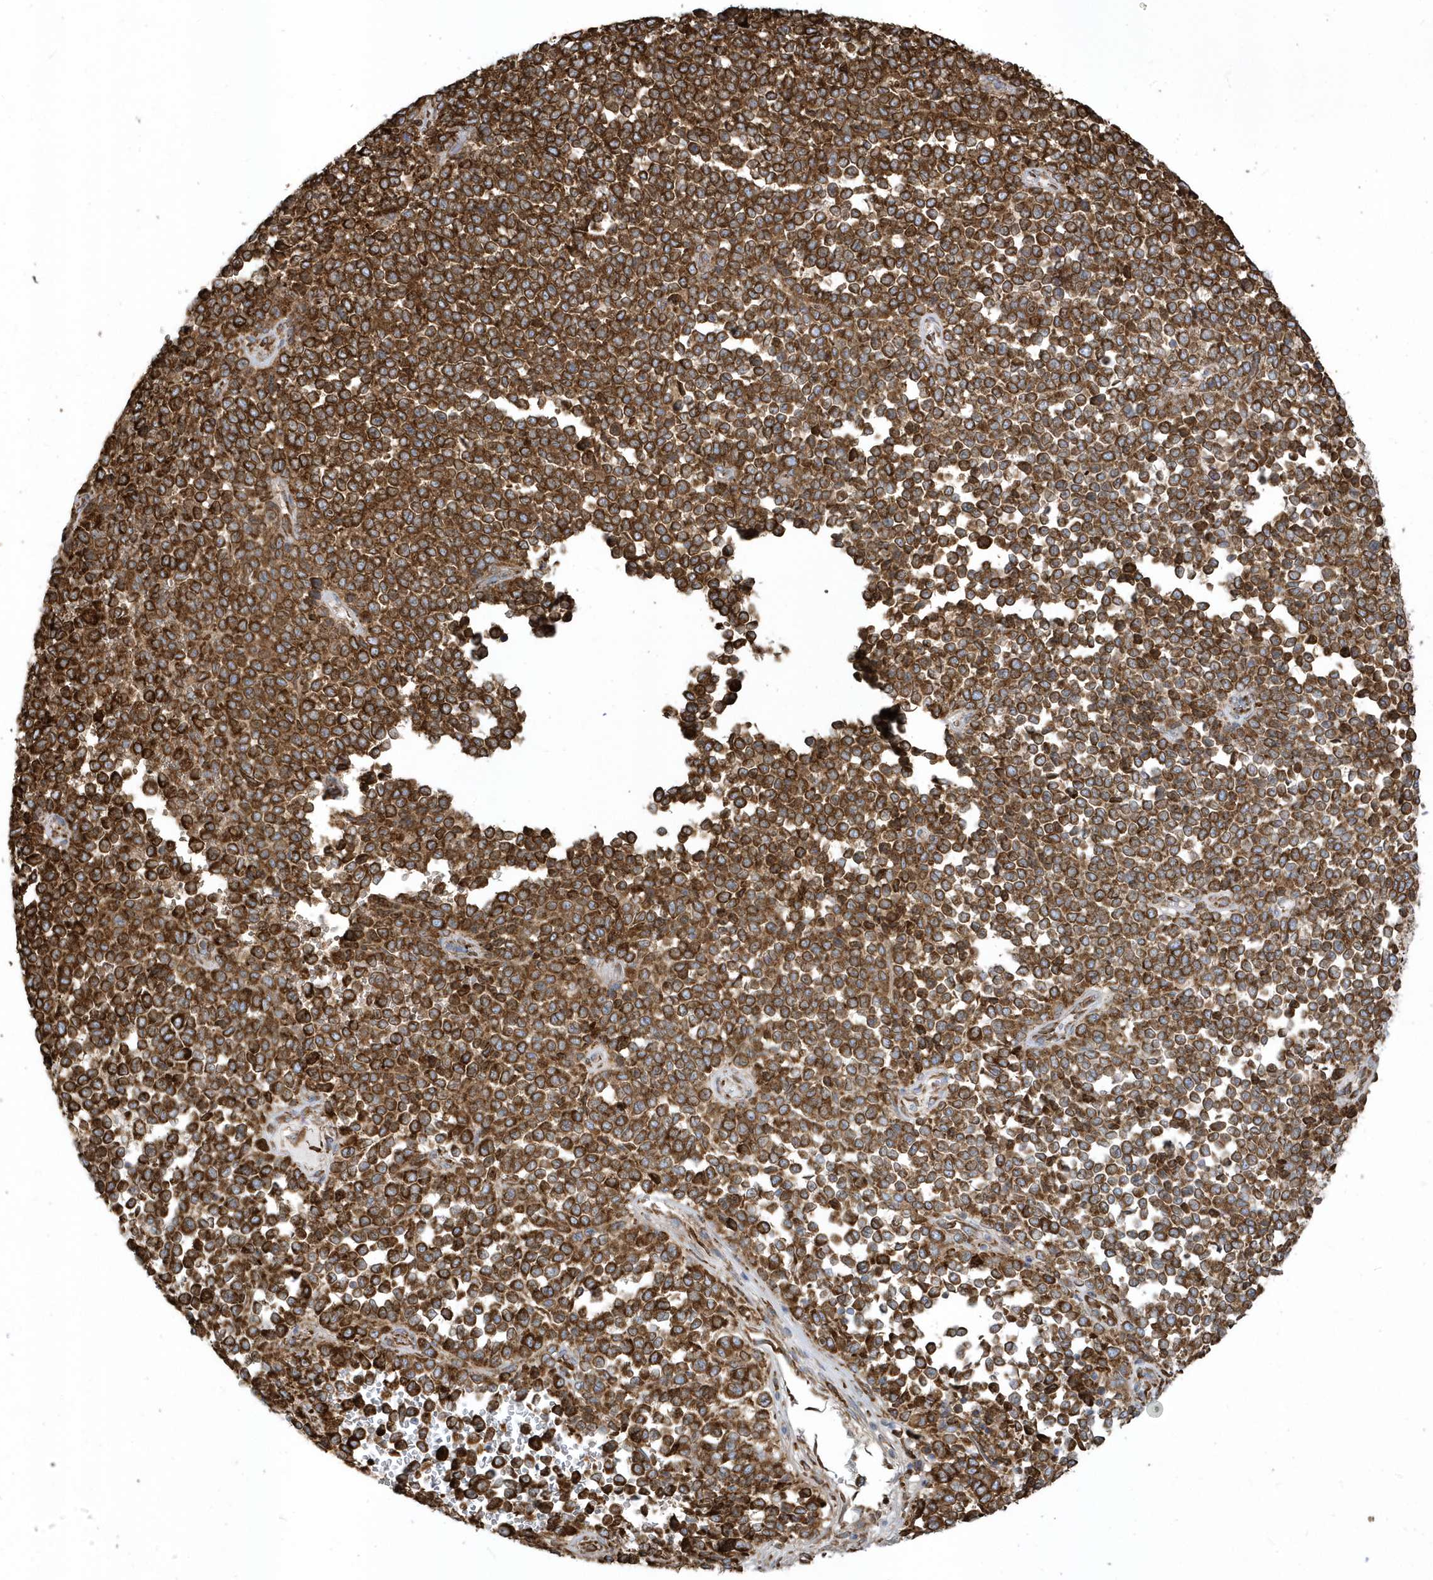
{"staining": {"intensity": "strong", "quantity": ">75%", "location": "cytoplasmic/membranous"}, "tissue": "melanoma", "cell_type": "Tumor cells", "image_type": "cancer", "snomed": [{"axis": "morphology", "description": "Malignant melanoma, Metastatic site"}, {"axis": "topography", "description": "Pancreas"}], "caption": "A micrograph of malignant melanoma (metastatic site) stained for a protein demonstrates strong cytoplasmic/membranous brown staining in tumor cells.", "gene": "PDIA6", "patient": {"sex": "female", "age": 30}}